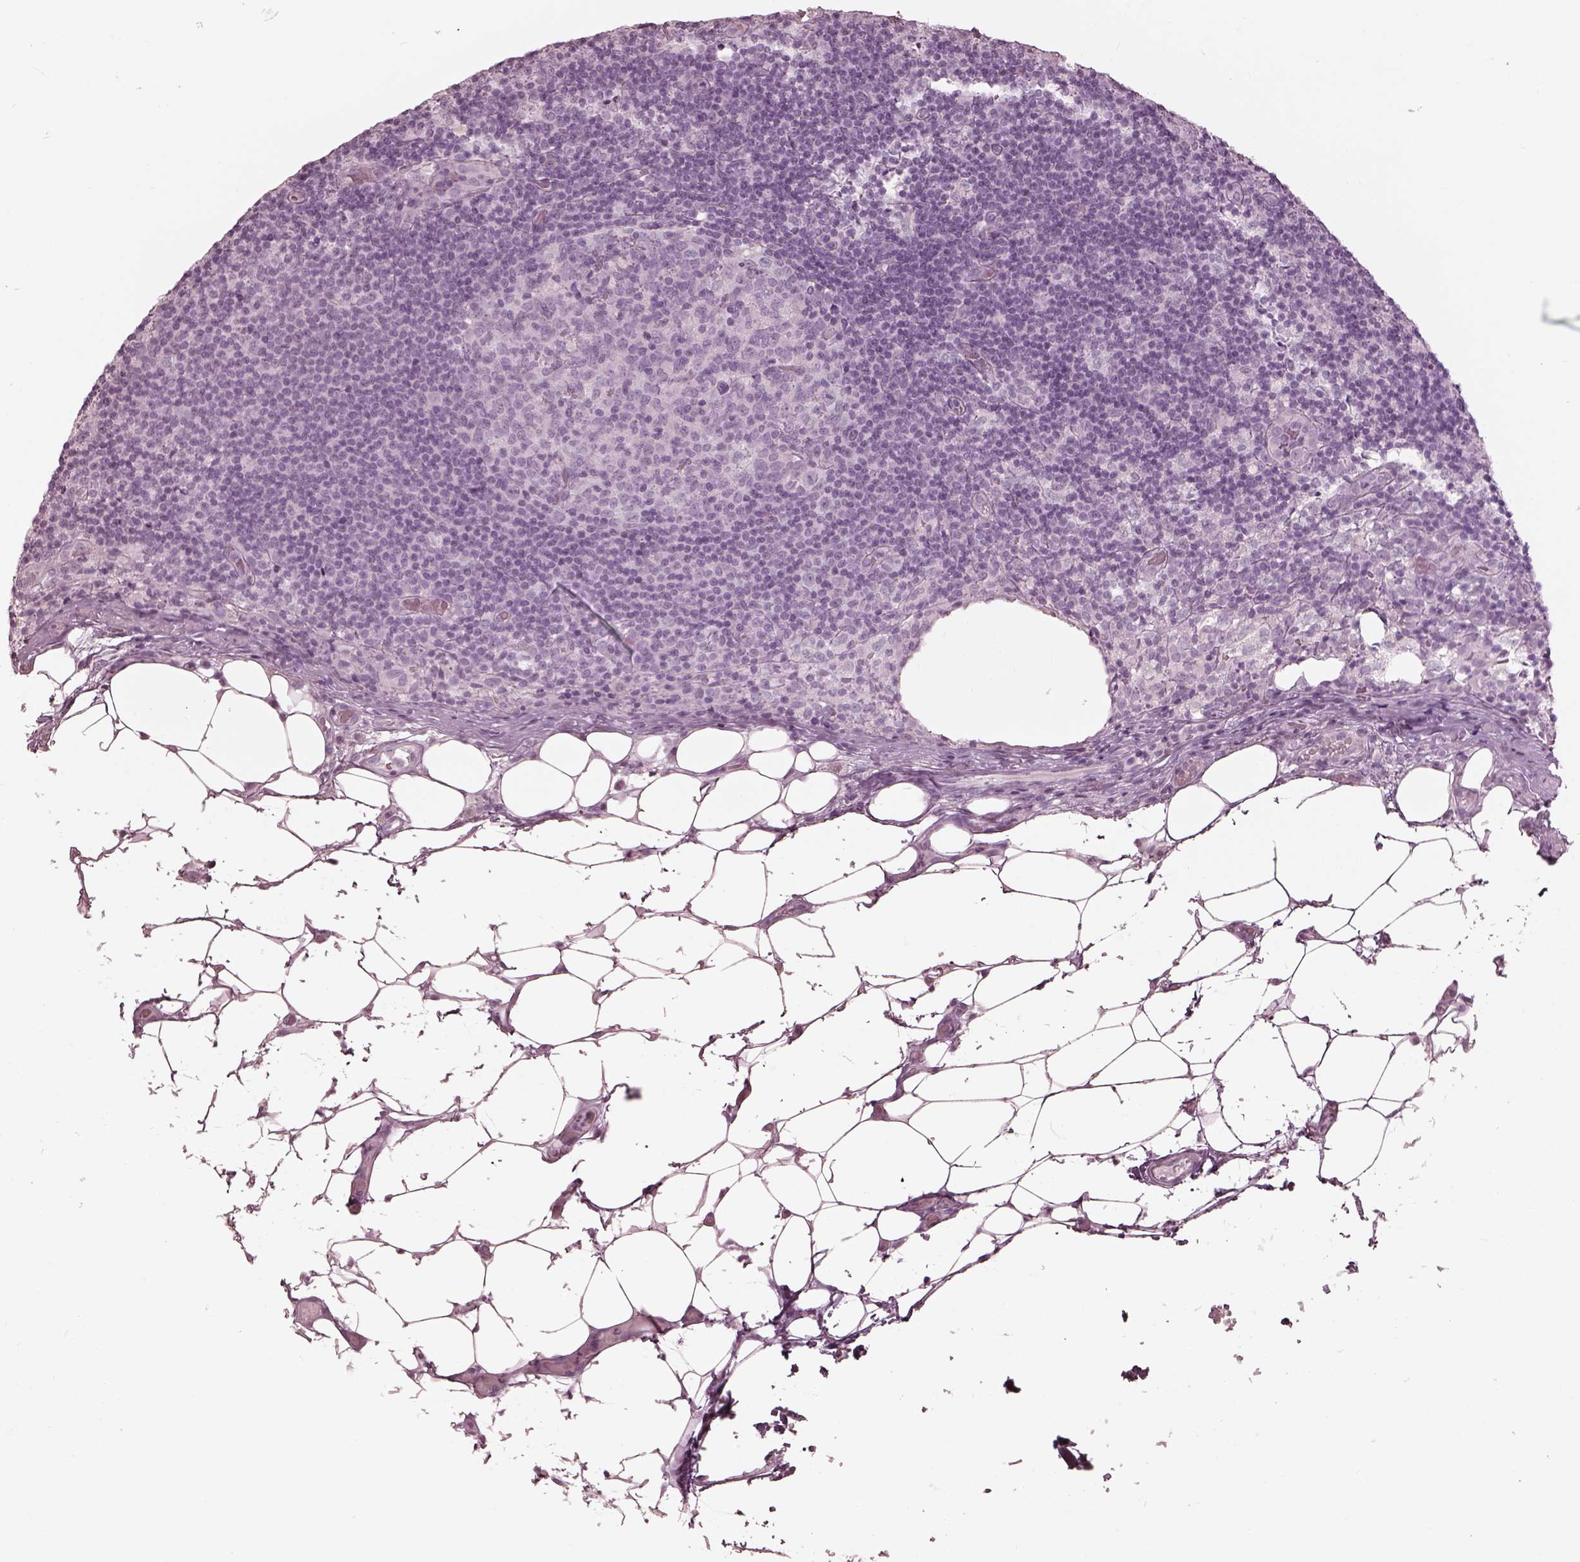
{"staining": {"intensity": "negative", "quantity": "none", "location": "none"}, "tissue": "lymph node", "cell_type": "Germinal center cells", "image_type": "normal", "snomed": [{"axis": "morphology", "description": "Normal tissue, NOS"}, {"axis": "topography", "description": "Lymph node"}], "caption": "The histopathology image exhibits no staining of germinal center cells in normal lymph node.", "gene": "KRTAP24", "patient": {"sex": "male", "age": 62}}